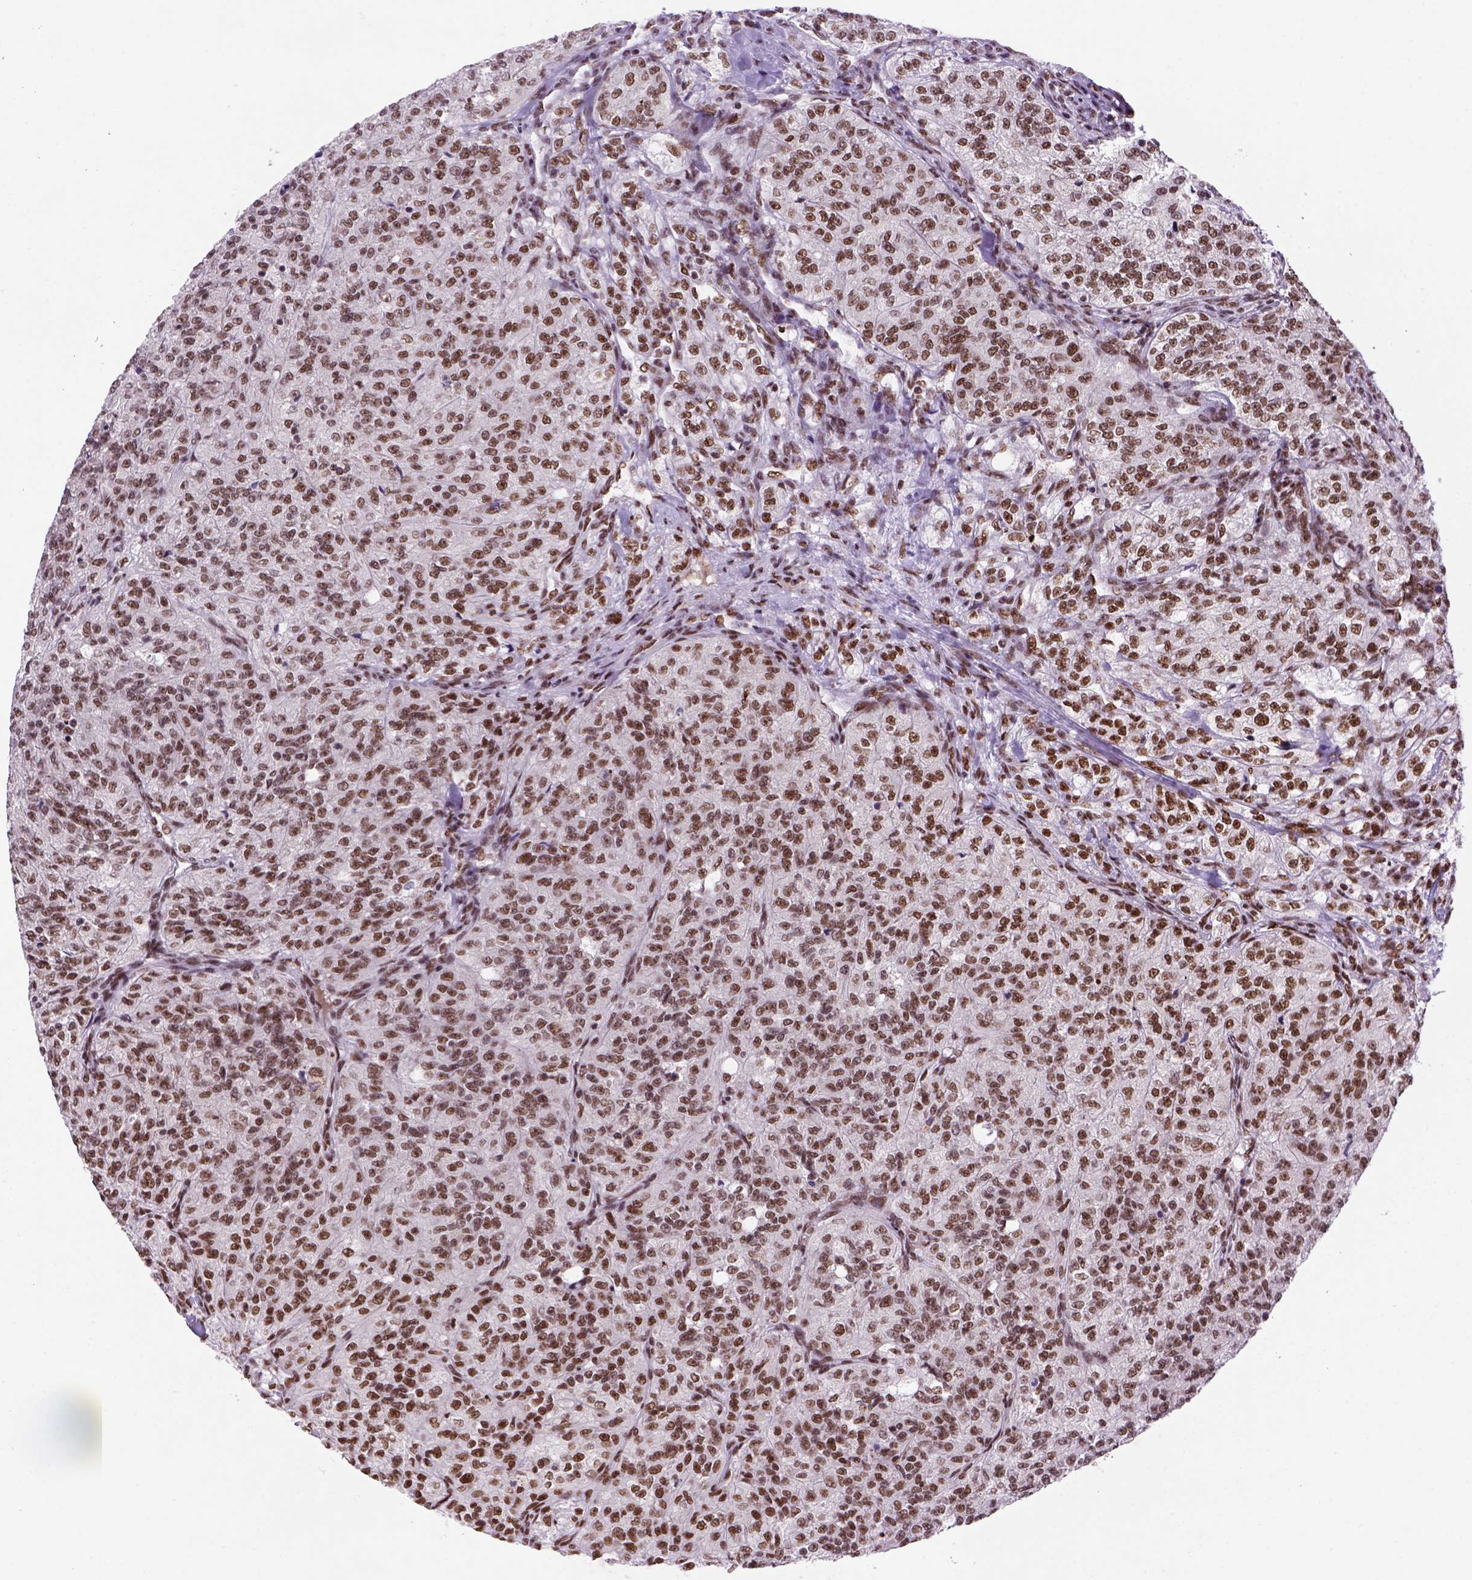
{"staining": {"intensity": "moderate", "quantity": ">75%", "location": "nuclear"}, "tissue": "renal cancer", "cell_type": "Tumor cells", "image_type": "cancer", "snomed": [{"axis": "morphology", "description": "Adenocarcinoma, NOS"}, {"axis": "topography", "description": "Kidney"}], "caption": "Tumor cells reveal medium levels of moderate nuclear expression in about >75% of cells in adenocarcinoma (renal).", "gene": "NSMCE2", "patient": {"sex": "female", "age": 63}}